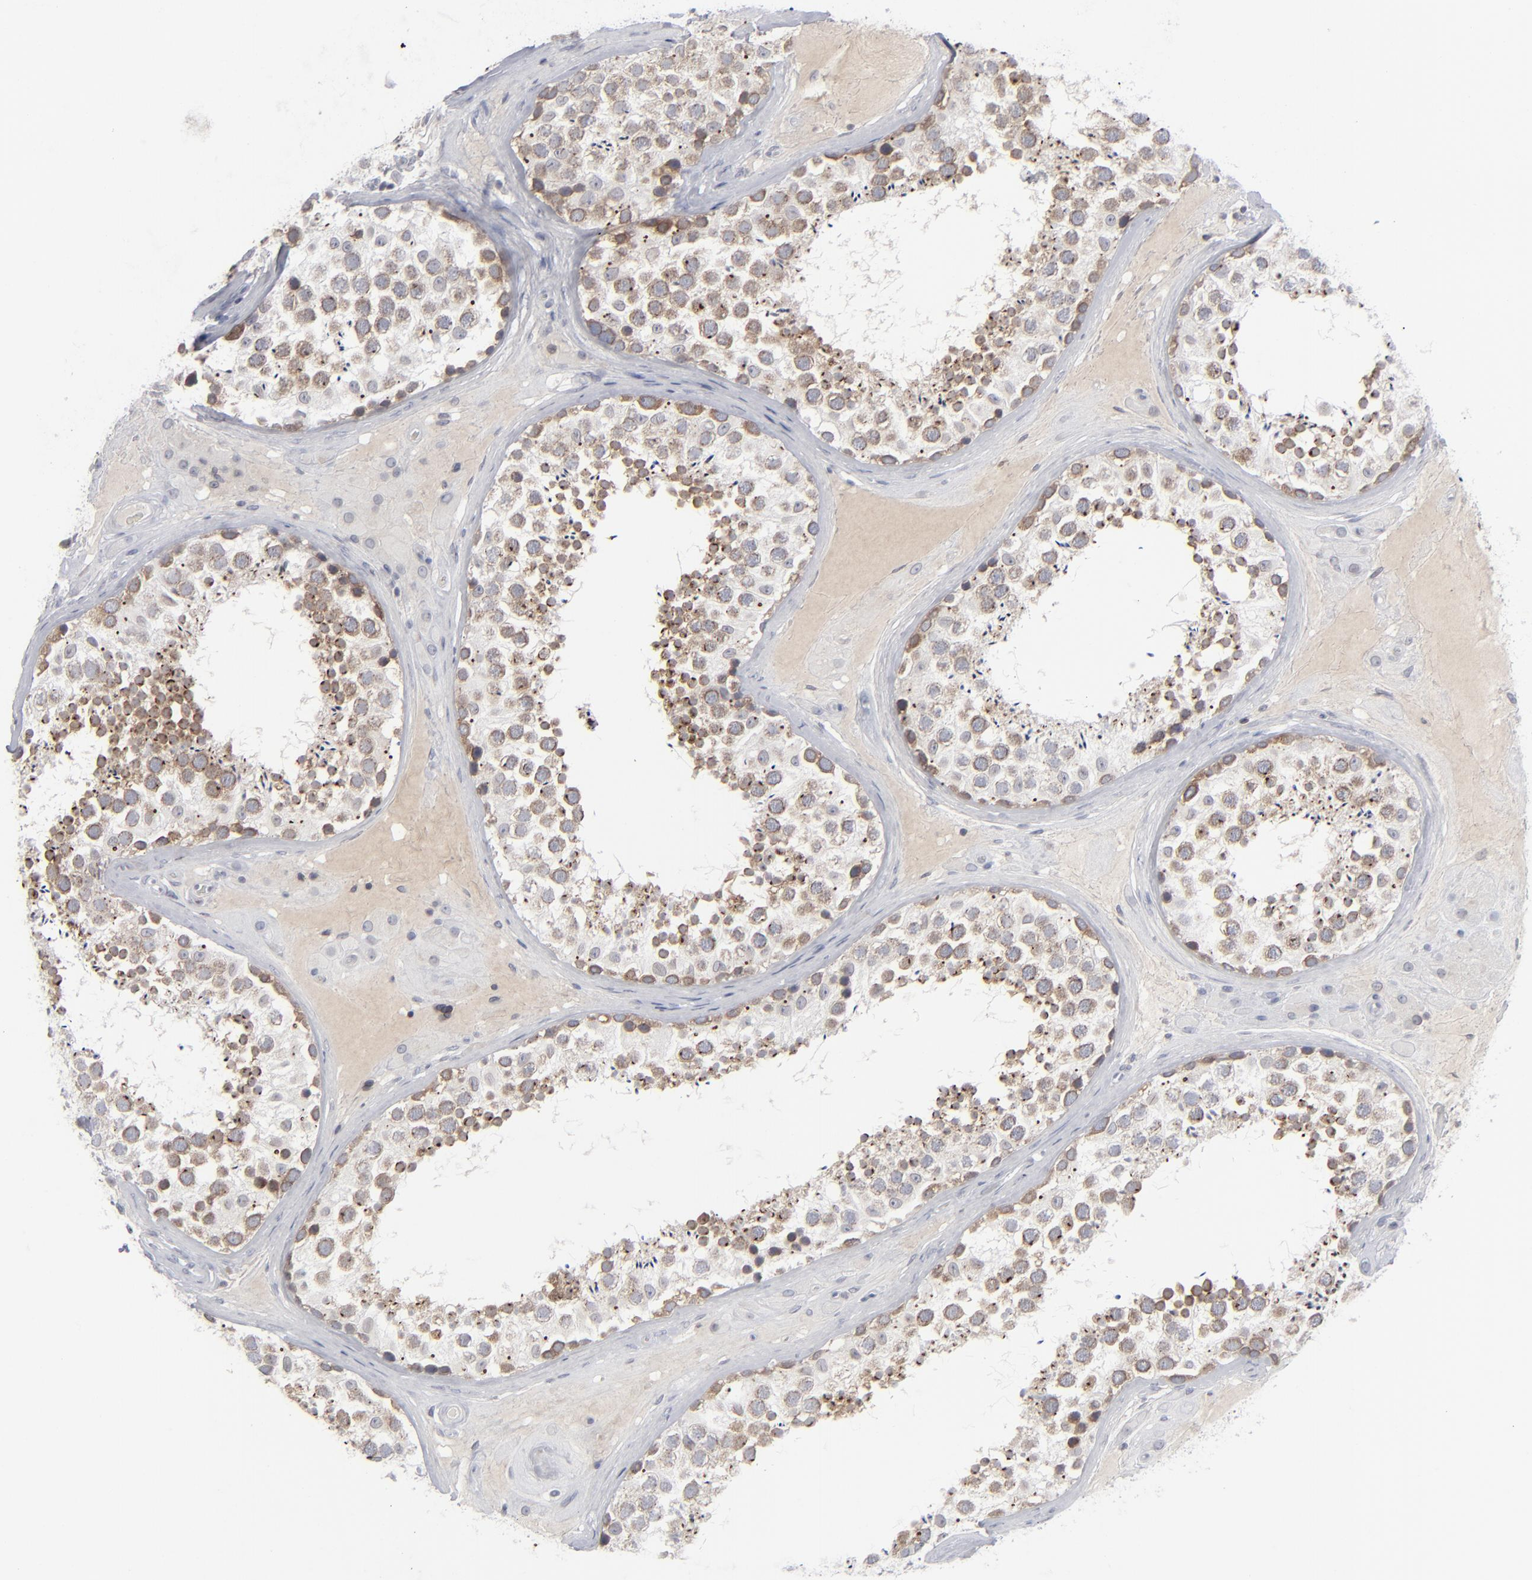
{"staining": {"intensity": "moderate", "quantity": "25%-75%", "location": "cytoplasmic/membranous,nuclear"}, "tissue": "testis", "cell_type": "Cells in seminiferous ducts", "image_type": "normal", "snomed": [{"axis": "morphology", "description": "Normal tissue, NOS"}, {"axis": "topography", "description": "Testis"}], "caption": "This is an image of IHC staining of unremarkable testis, which shows moderate positivity in the cytoplasmic/membranous,nuclear of cells in seminiferous ducts.", "gene": "NUP88", "patient": {"sex": "male", "age": 46}}